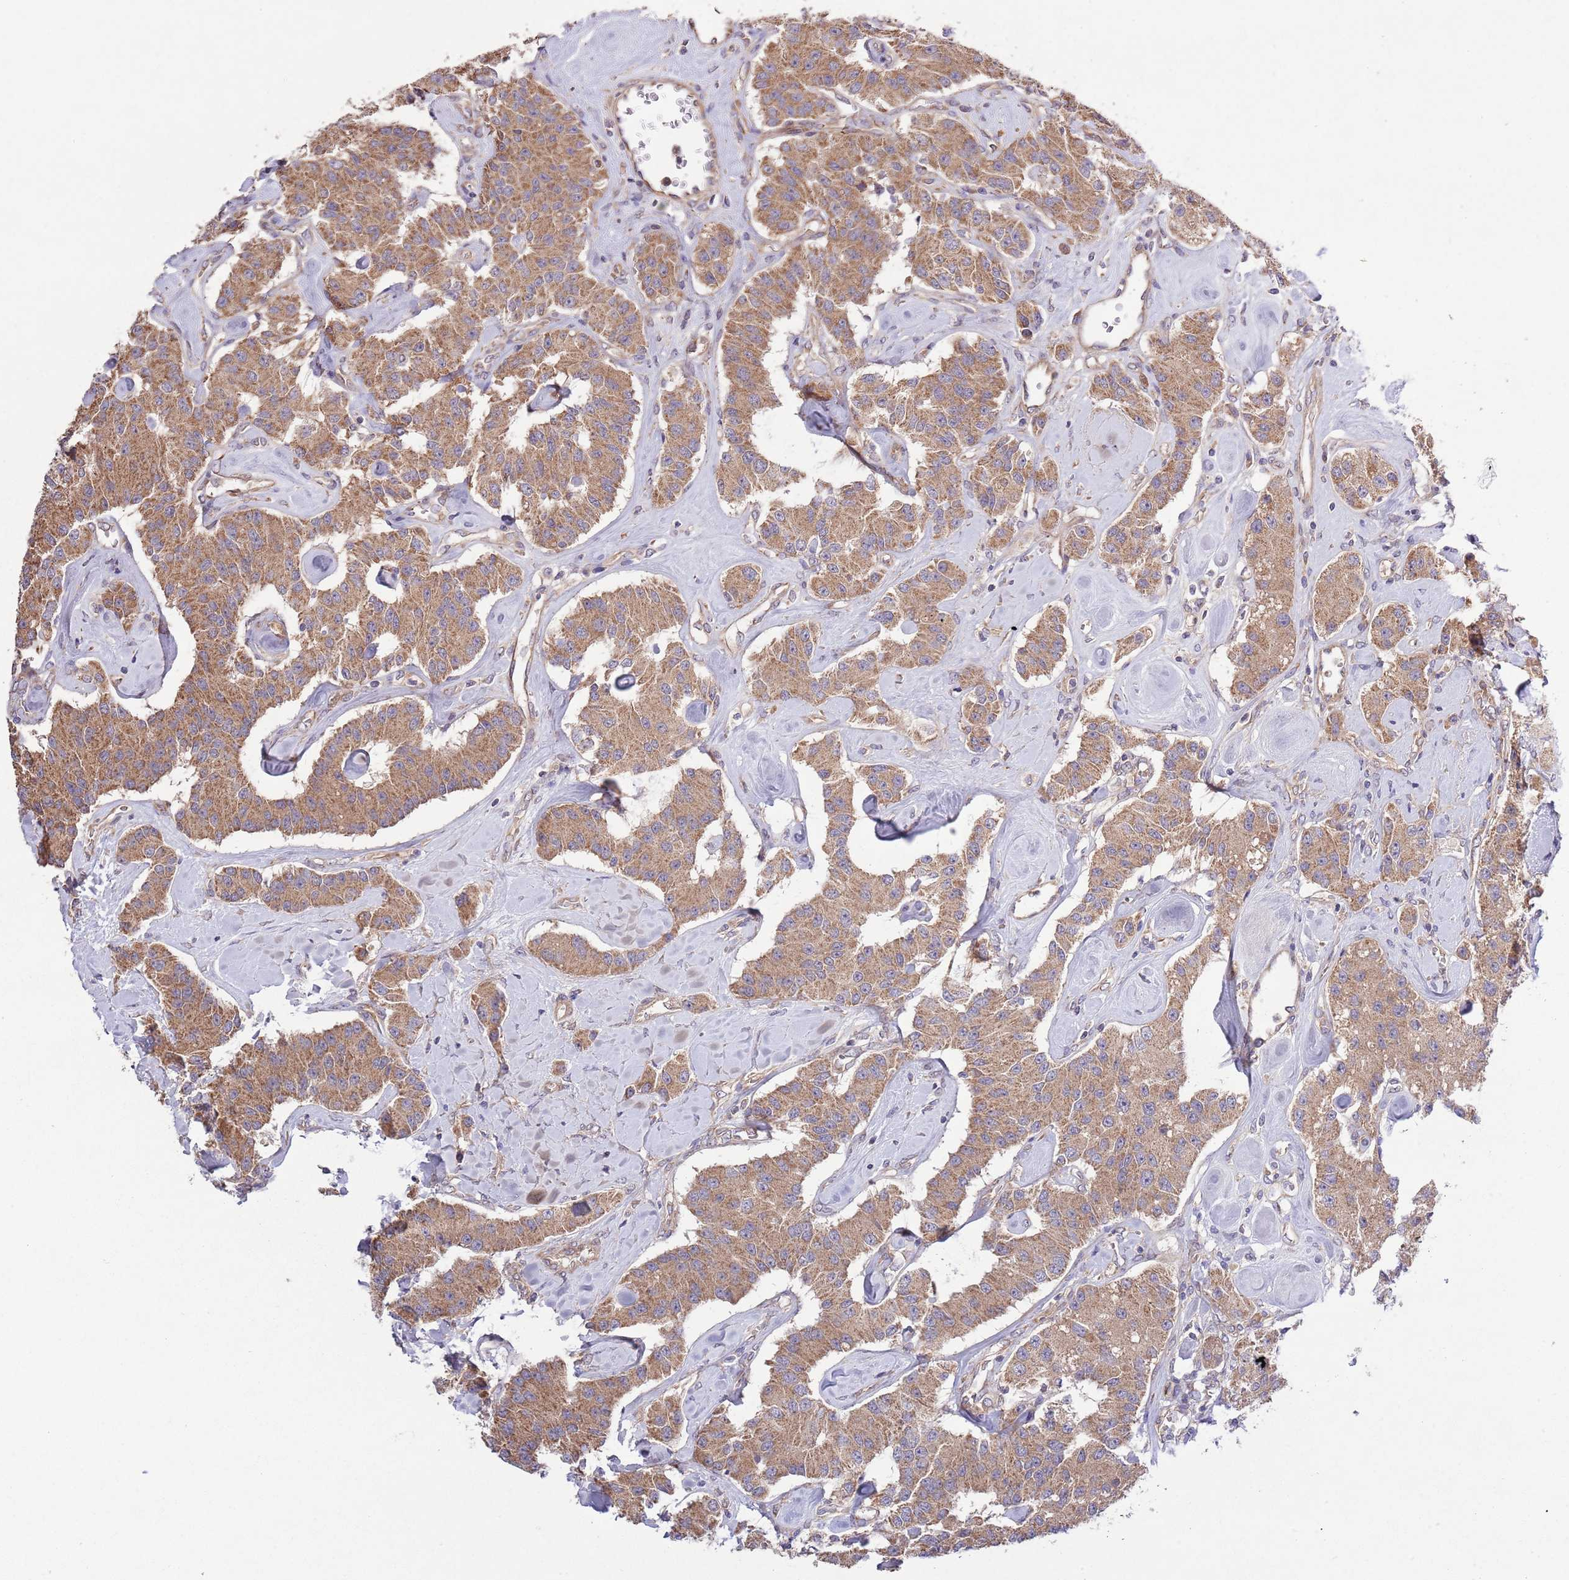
{"staining": {"intensity": "moderate", "quantity": ">75%", "location": "cytoplasmic/membranous"}, "tissue": "carcinoid", "cell_type": "Tumor cells", "image_type": "cancer", "snomed": [{"axis": "morphology", "description": "Carcinoid, malignant, NOS"}, {"axis": "topography", "description": "Pancreas"}], "caption": "An immunohistochemistry (IHC) image of neoplastic tissue is shown. Protein staining in brown shows moderate cytoplasmic/membranous positivity in carcinoid (malignant) within tumor cells.", "gene": "MFNG", "patient": {"sex": "male", "age": 41}}